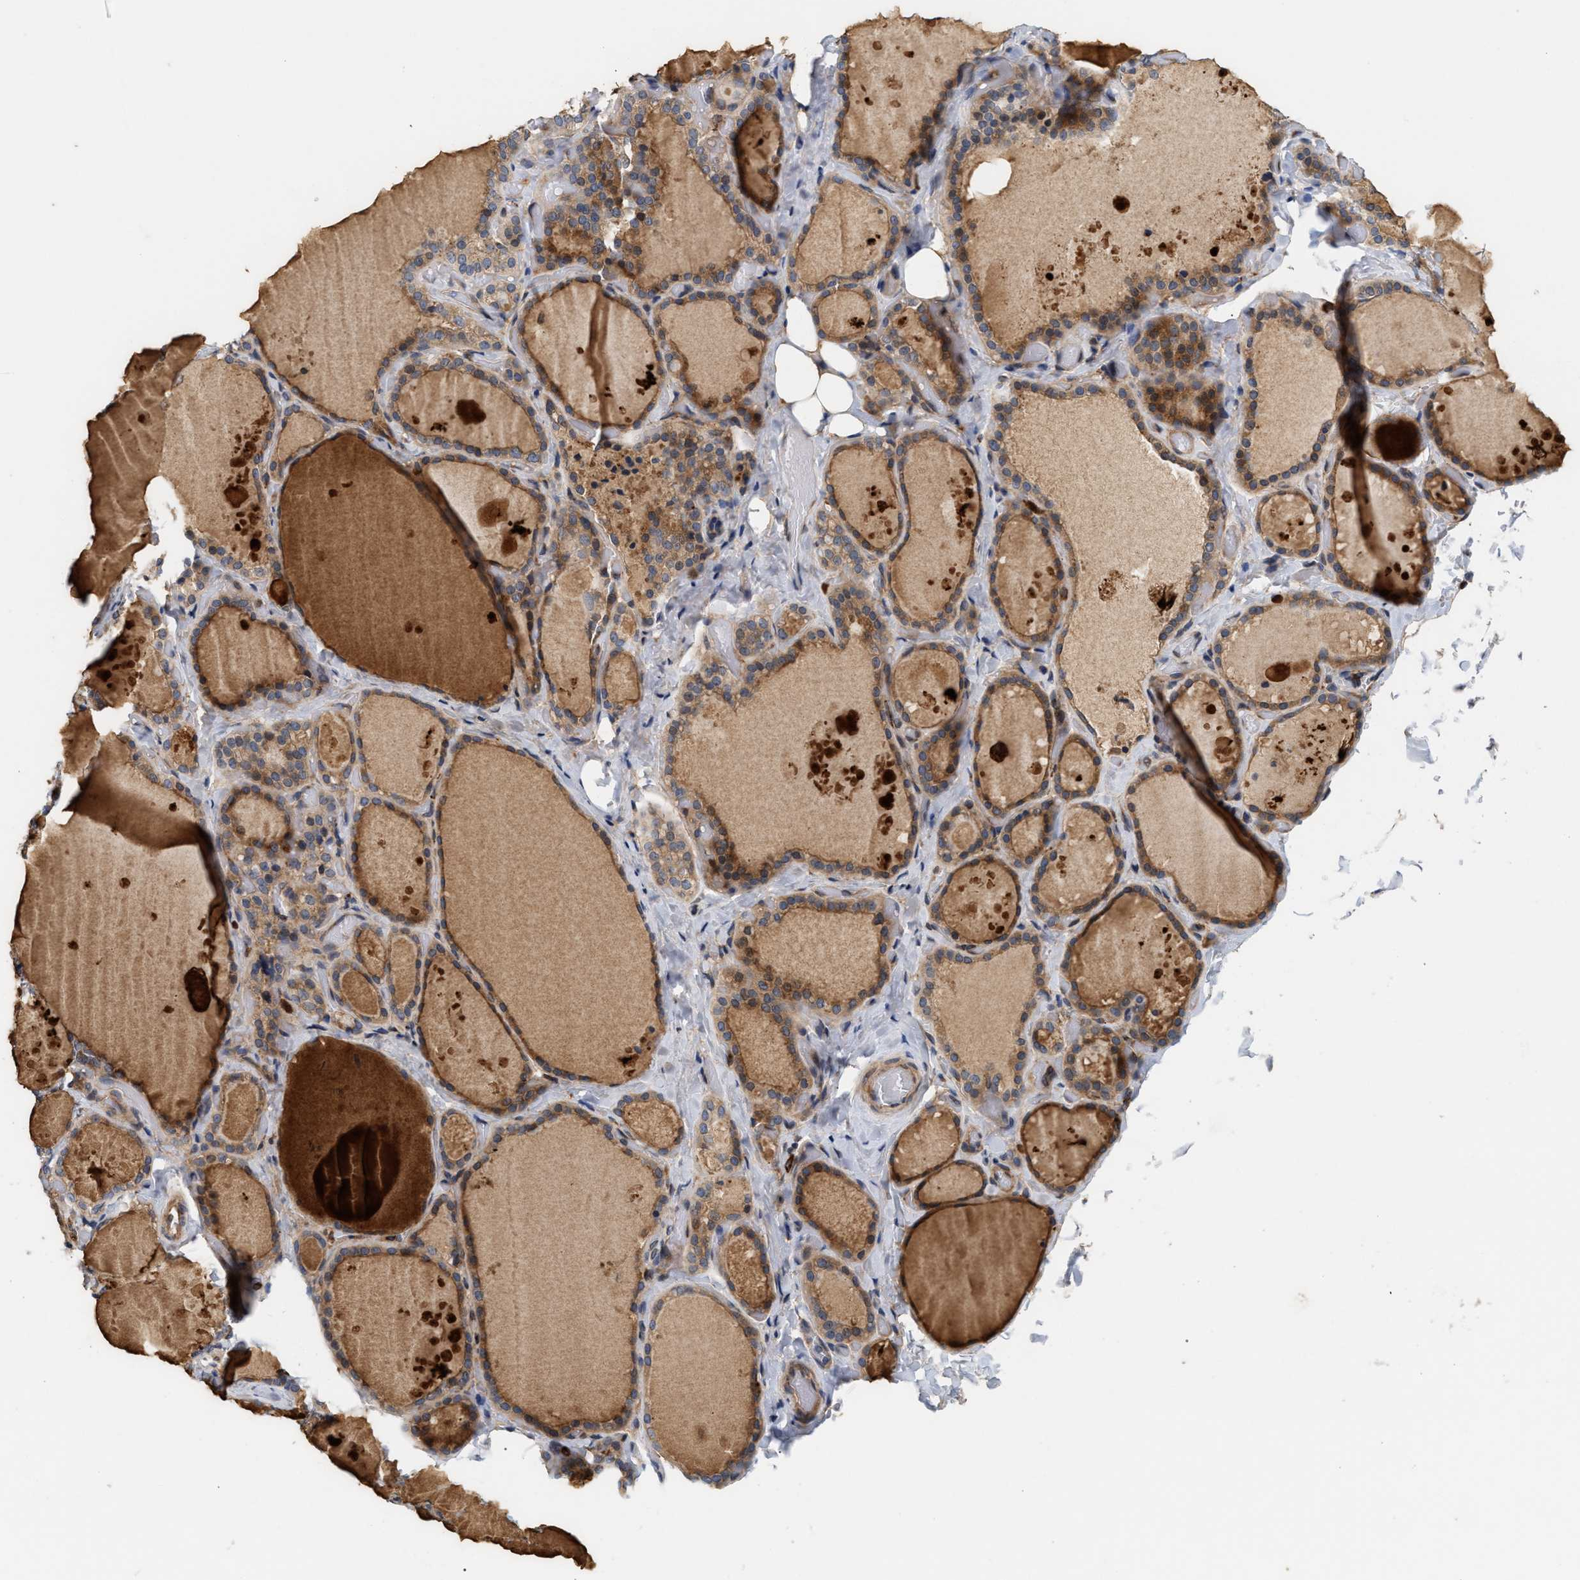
{"staining": {"intensity": "moderate", "quantity": ">75%", "location": "cytoplasmic/membranous"}, "tissue": "thyroid gland", "cell_type": "Glandular cells", "image_type": "normal", "snomed": [{"axis": "morphology", "description": "Normal tissue, NOS"}, {"axis": "topography", "description": "Thyroid gland"}], "caption": "High-power microscopy captured an immunohistochemistry micrograph of normal thyroid gland, revealing moderate cytoplasmic/membranous expression in about >75% of glandular cells. The staining is performed using DAB brown chromogen to label protein expression. The nuclei are counter-stained blue using hematoxylin.", "gene": "PLCD1", "patient": {"sex": "female", "age": 44}}